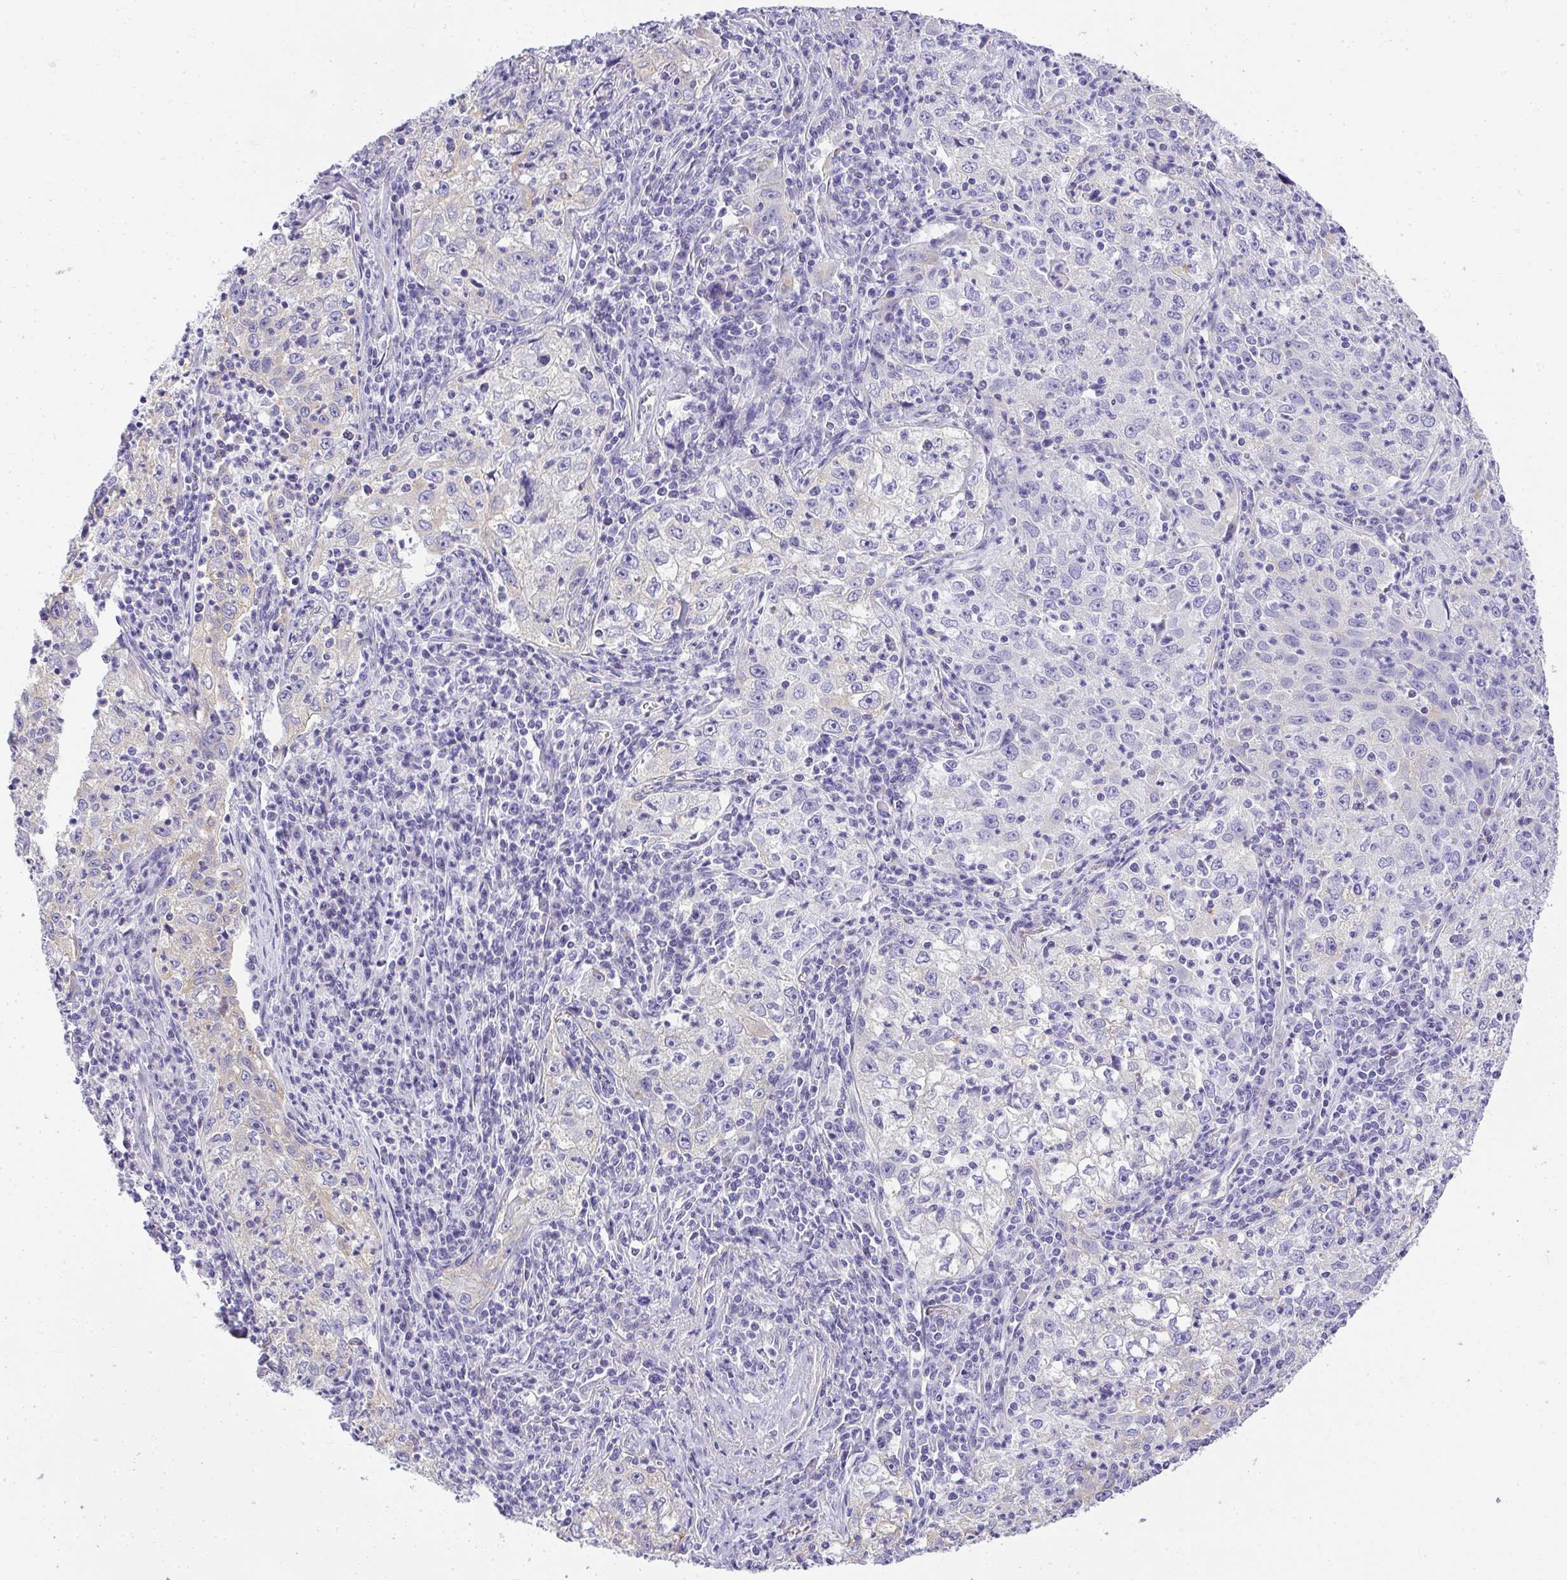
{"staining": {"intensity": "negative", "quantity": "none", "location": "none"}, "tissue": "lung cancer", "cell_type": "Tumor cells", "image_type": "cancer", "snomed": [{"axis": "morphology", "description": "Squamous cell carcinoma, NOS"}, {"axis": "topography", "description": "Lung"}], "caption": "Photomicrograph shows no protein positivity in tumor cells of squamous cell carcinoma (lung) tissue.", "gene": "PLPPR3", "patient": {"sex": "male", "age": 71}}